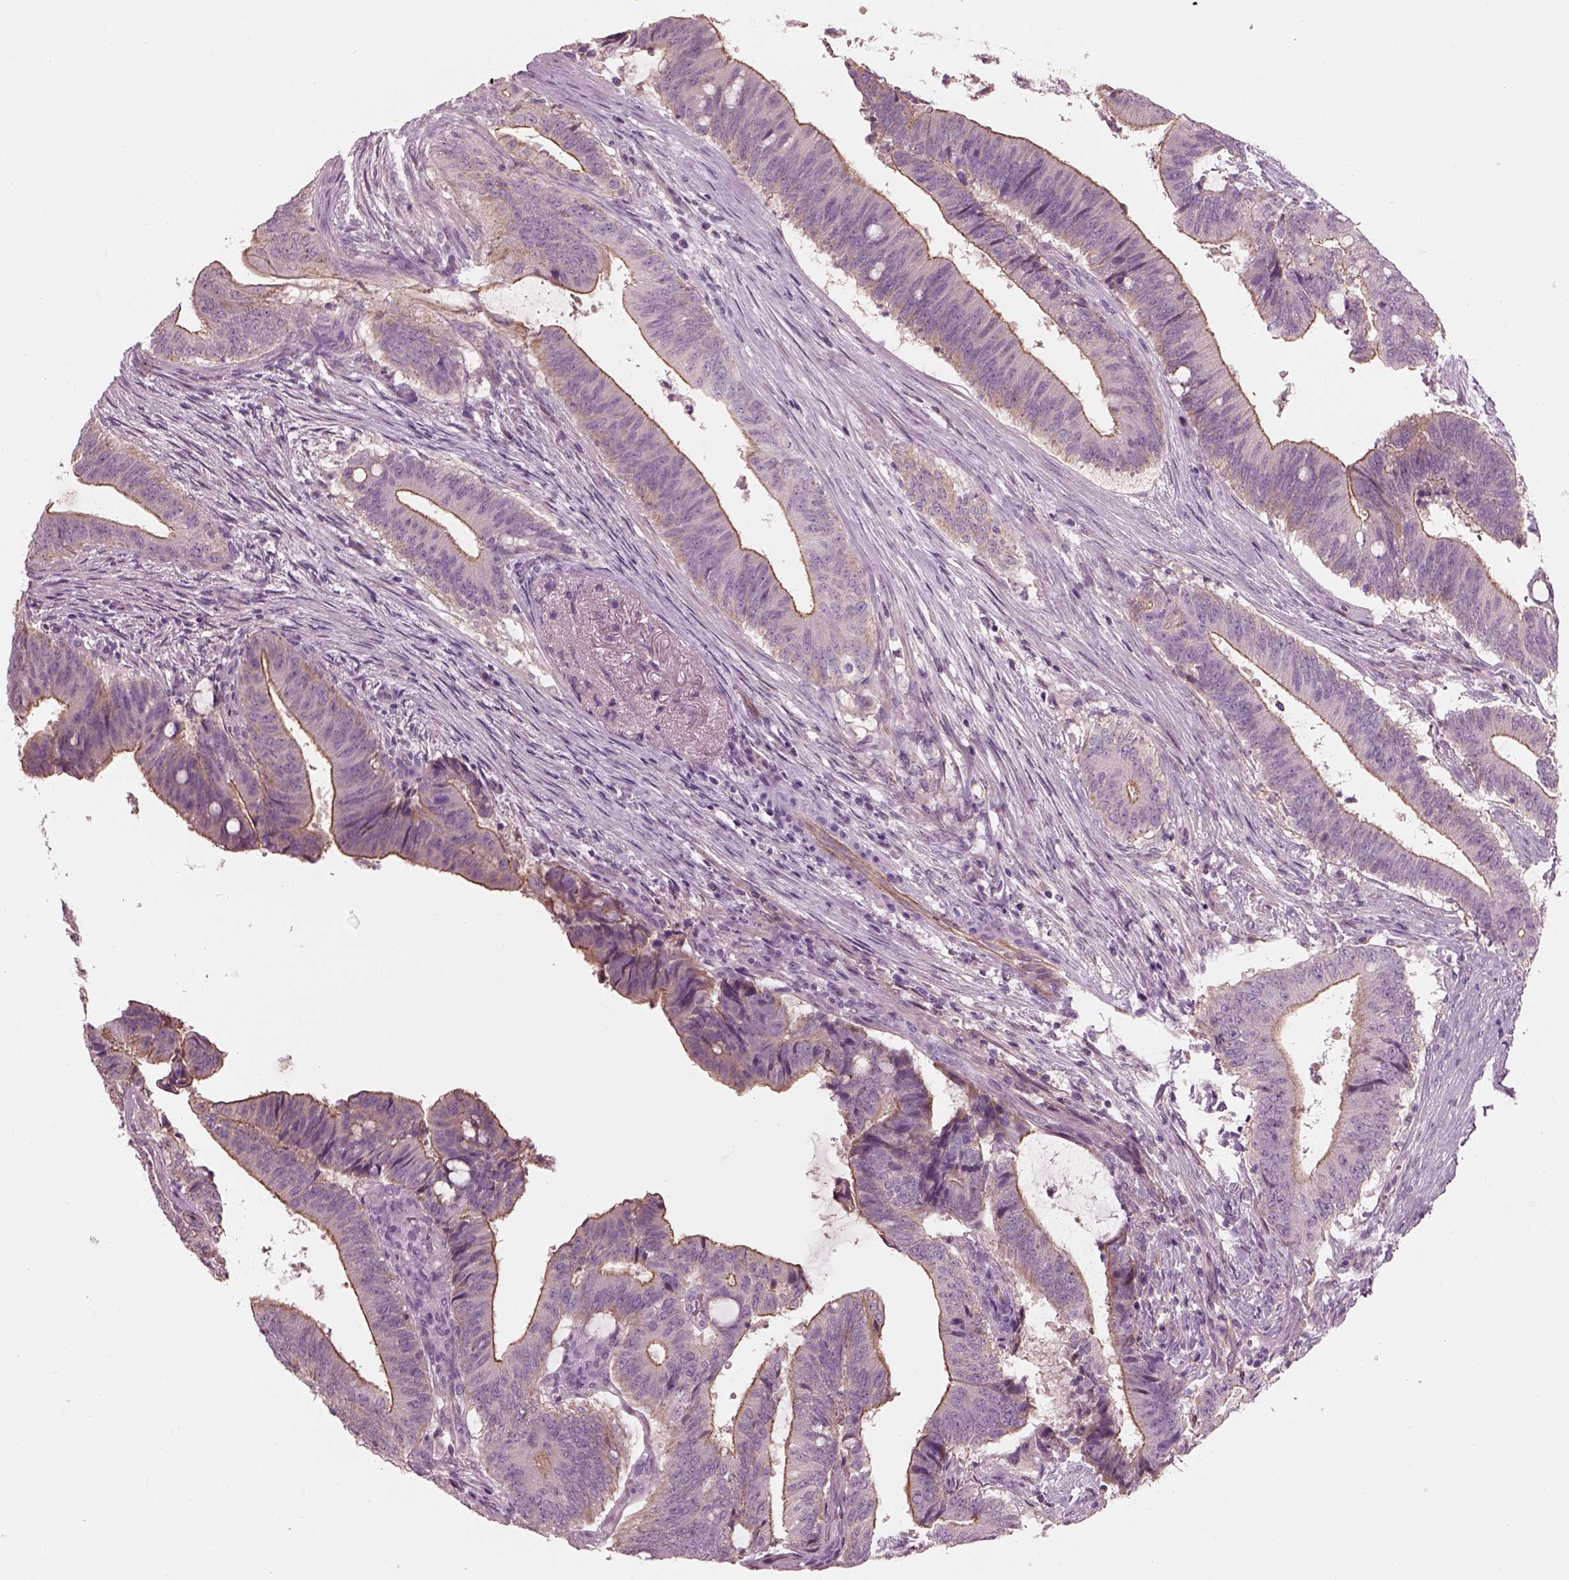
{"staining": {"intensity": "weak", "quantity": "25%-75%", "location": "cytoplasmic/membranous"}, "tissue": "colorectal cancer", "cell_type": "Tumor cells", "image_type": "cancer", "snomed": [{"axis": "morphology", "description": "Adenocarcinoma, NOS"}, {"axis": "topography", "description": "Colon"}], "caption": "The image reveals immunohistochemical staining of colorectal cancer (adenocarcinoma). There is weak cytoplasmic/membranous expression is seen in about 25%-75% of tumor cells.", "gene": "IGLL1", "patient": {"sex": "female", "age": 43}}